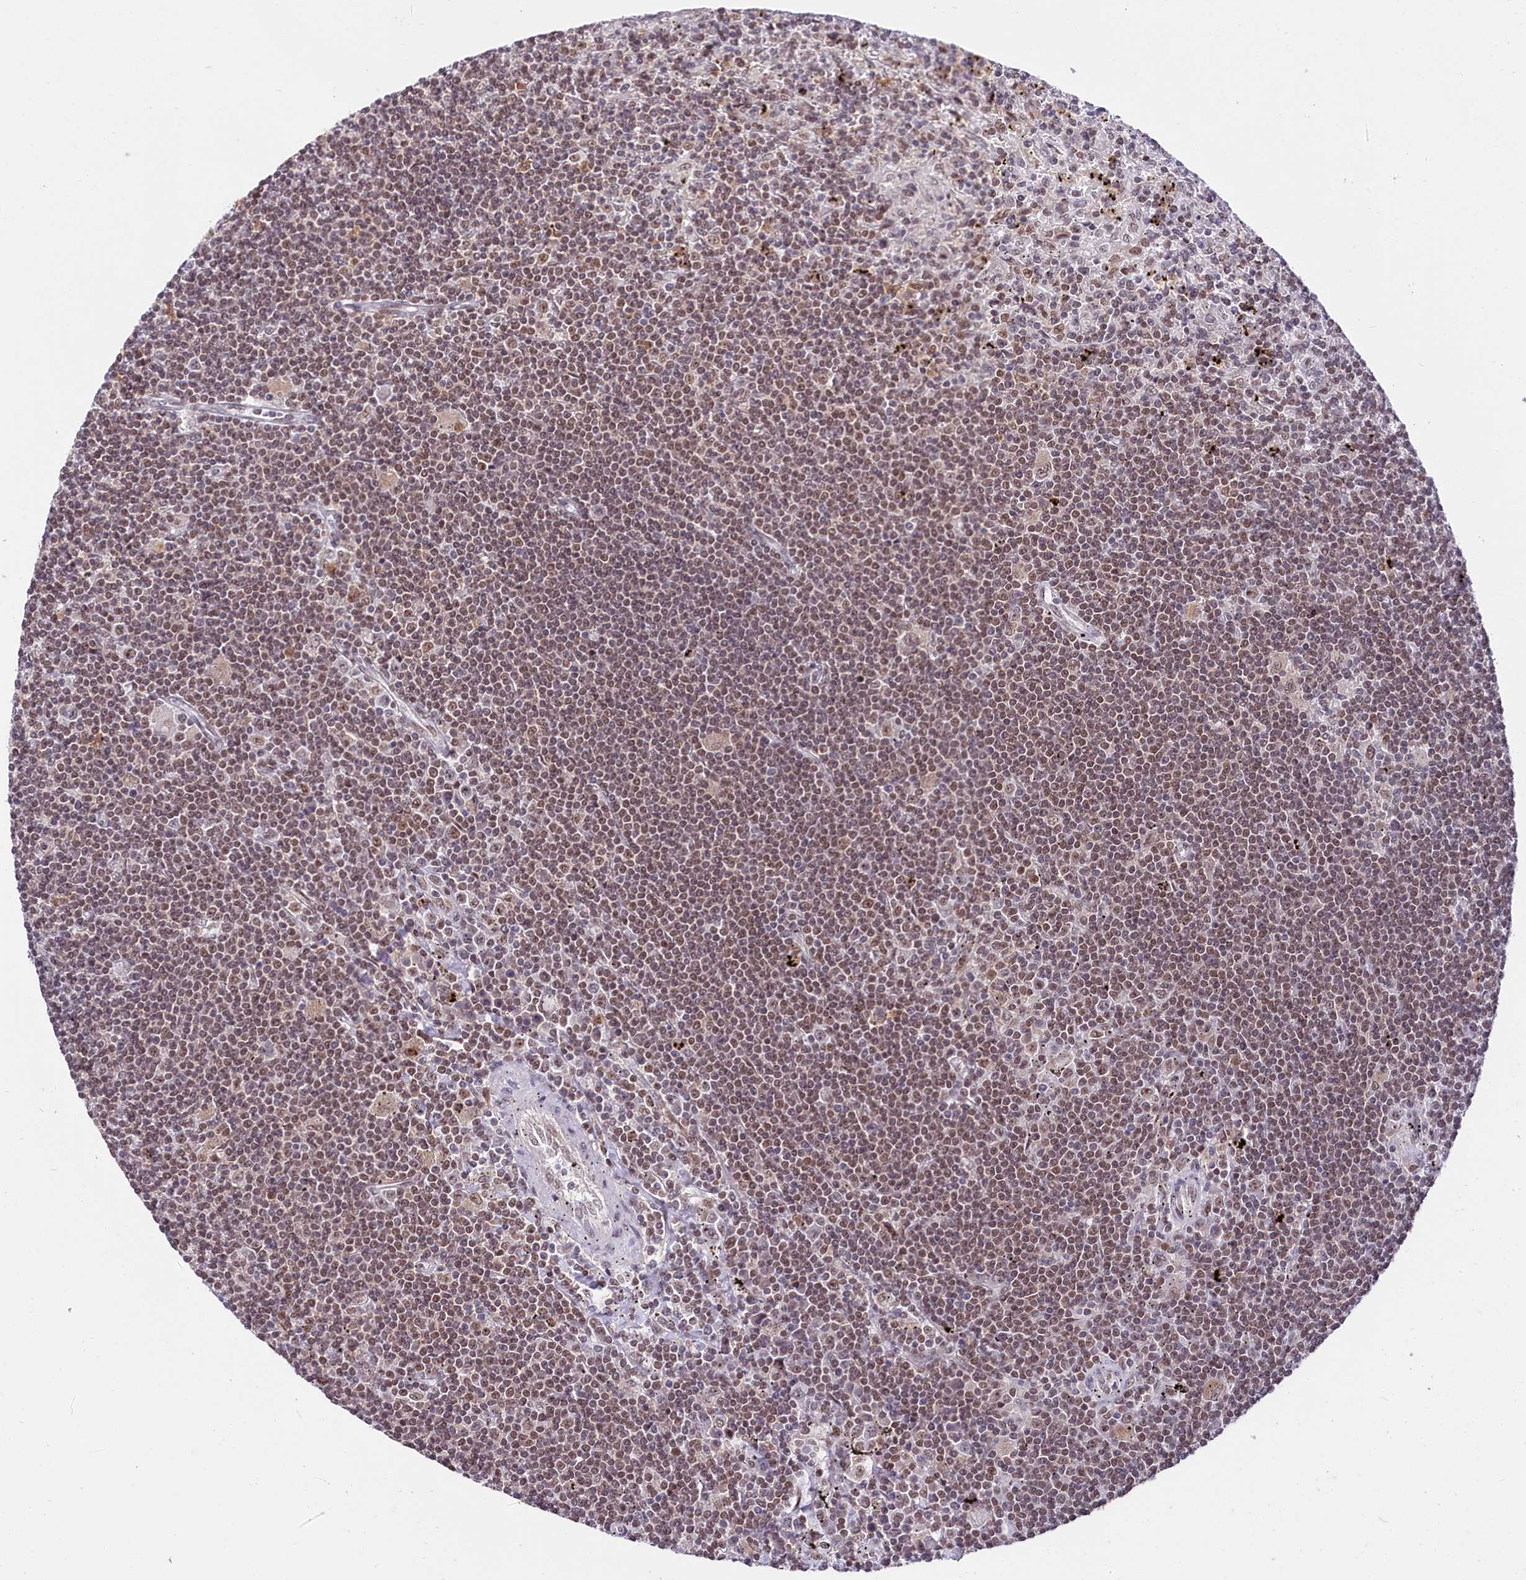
{"staining": {"intensity": "moderate", "quantity": ">75%", "location": "nuclear"}, "tissue": "lymphoma", "cell_type": "Tumor cells", "image_type": "cancer", "snomed": [{"axis": "morphology", "description": "Malignant lymphoma, non-Hodgkin's type, Low grade"}, {"axis": "topography", "description": "Spleen"}], "caption": "This histopathology image shows lymphoma stained with immunohistochemistry to label a protein in brown. The nuclear of tumor cells show moderate positivity for the protein. Nuclei are counter-stained blue.", "gene": "SCAF11", "patient": {"sex": "male", "age": 76}}